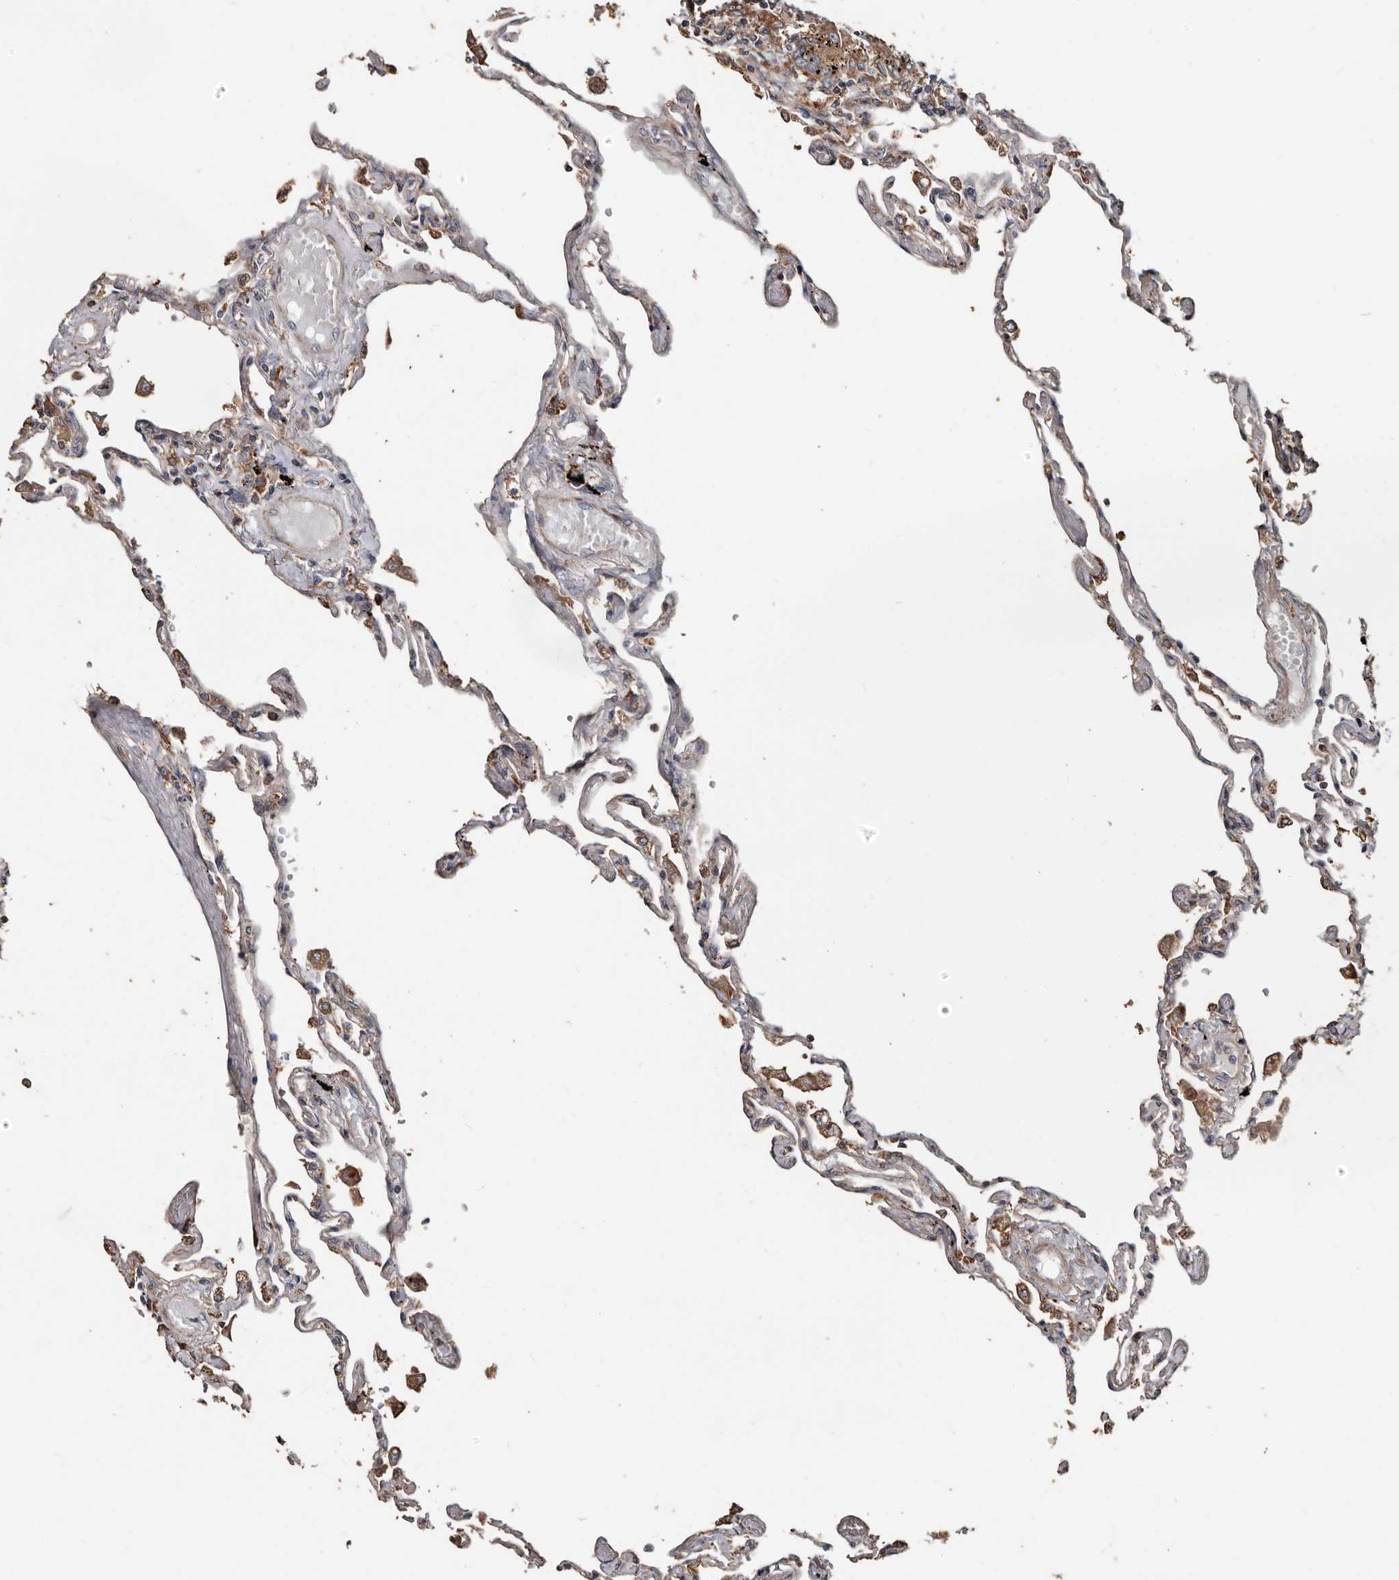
{"staining": {"intensity": "moderate", "quantity": "25%-75%", "location": "cytoplasmic/membranous"}, "tissue": "lung", "cell_type": "Alveolar cells", "image_type": "normal", "snomed": [{"axis": "morphology", "description": "Normal tissue, NOS"}, {"axis": "topography", "description": "Lung"}], "caption": "Protein staining of normal lung demonstrates moderate cytoplasmic/membranous expression in about 25%-75% of alveolar cells.", "gene": "OSGIN2", "patient": {"sex": "female", "age": 67}}